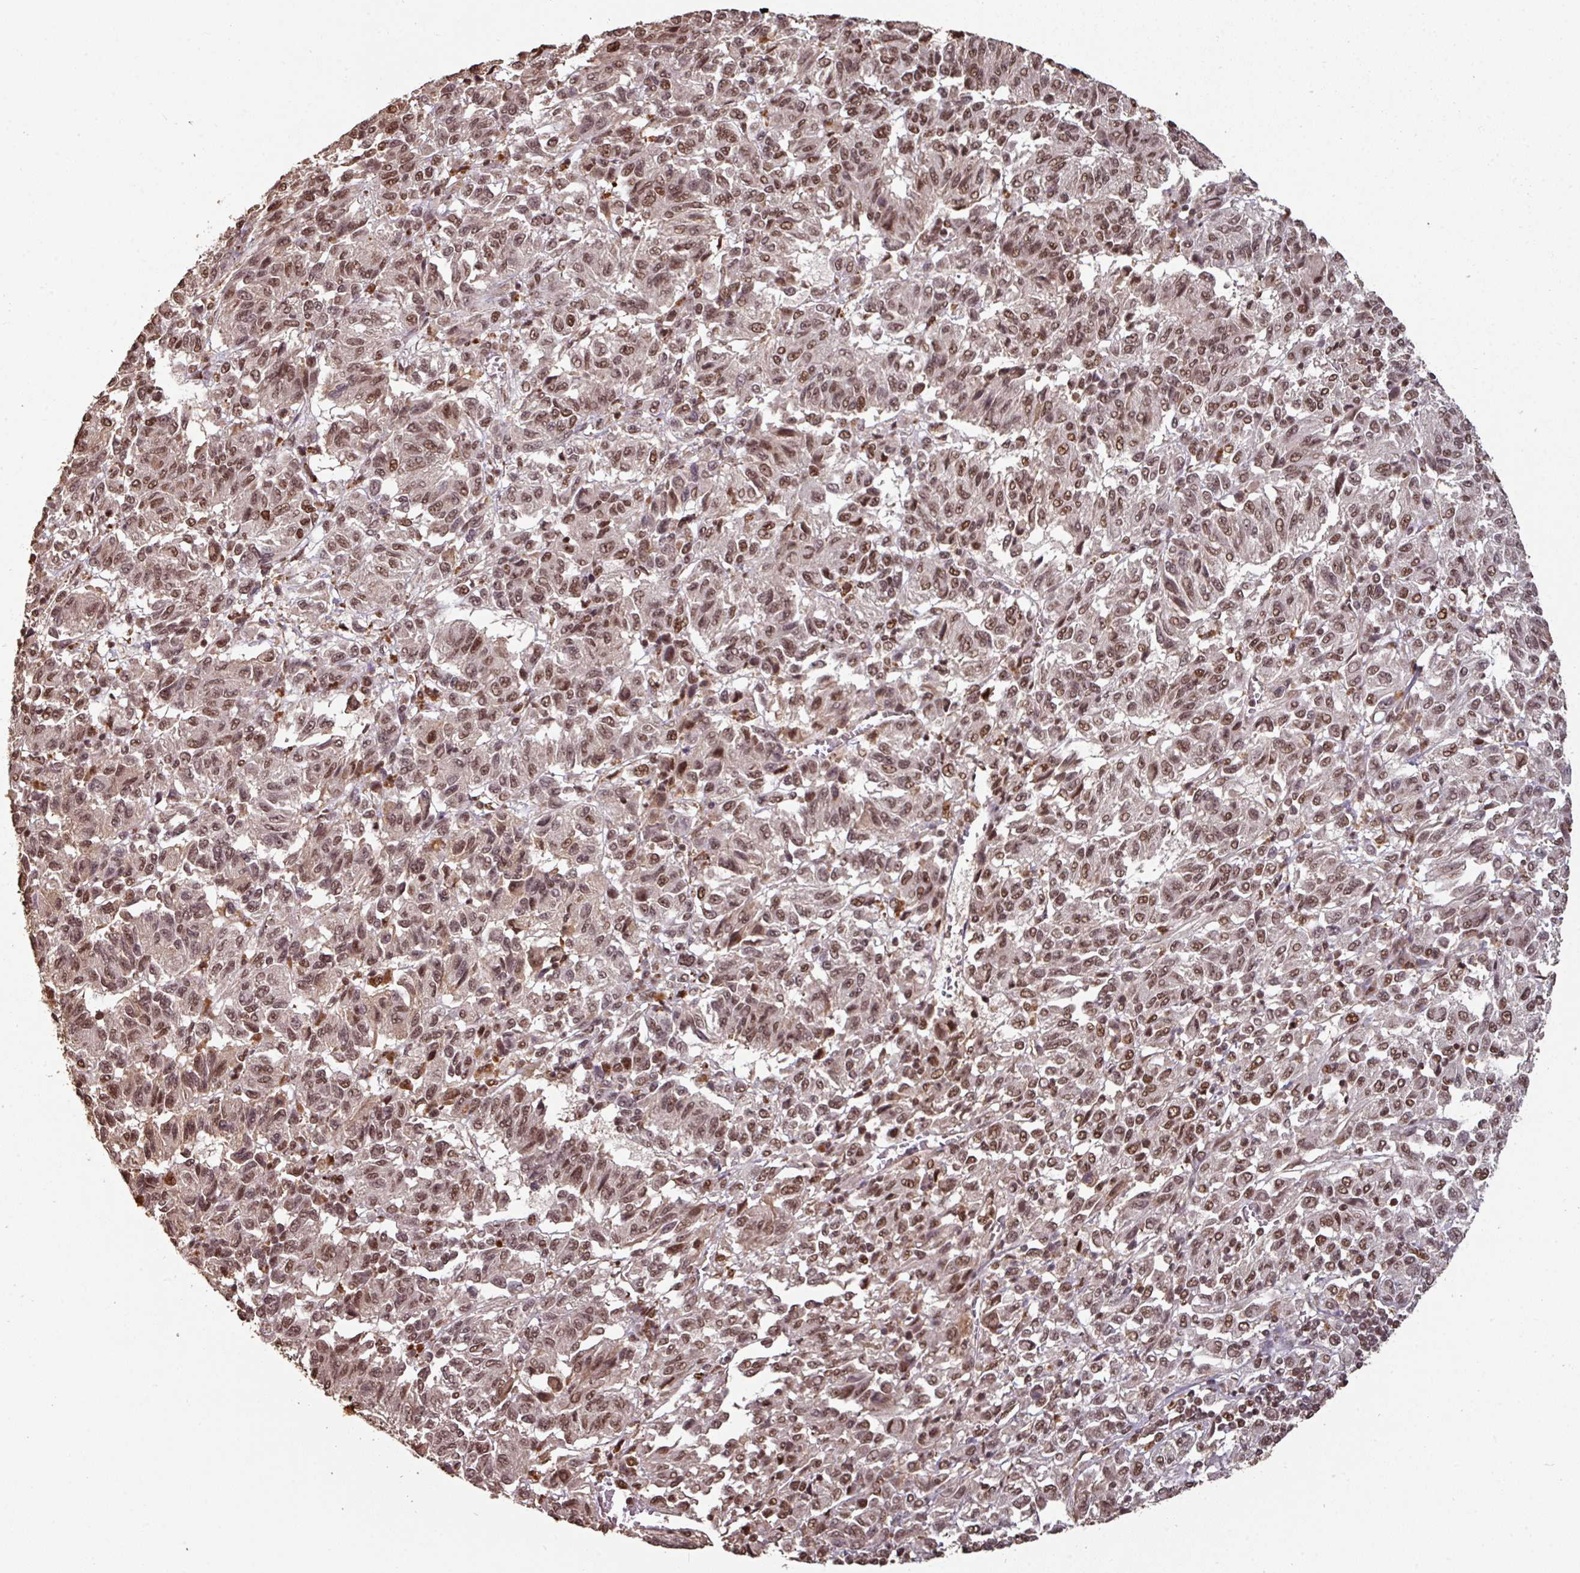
{"staining": {"intensity": "moderate", "quantity": ">75%", "location": "nuclear"}, "tissue": "melanoma", "cell_type": "Tumor cells", "image_type": "cancer", "snomed": [{"axis": "morphology", "description": "Malignant melanoma, Metastatic site"}, {"axis": "topography", "description": "Lung"}], "caption": "Immunohistochemical staining of melanoma displays medium levels of moderate nuclear protein staining in about >75% of tumor cells.", "gene": "POLD1", "patient": {"sex": "male", "age": 64}}